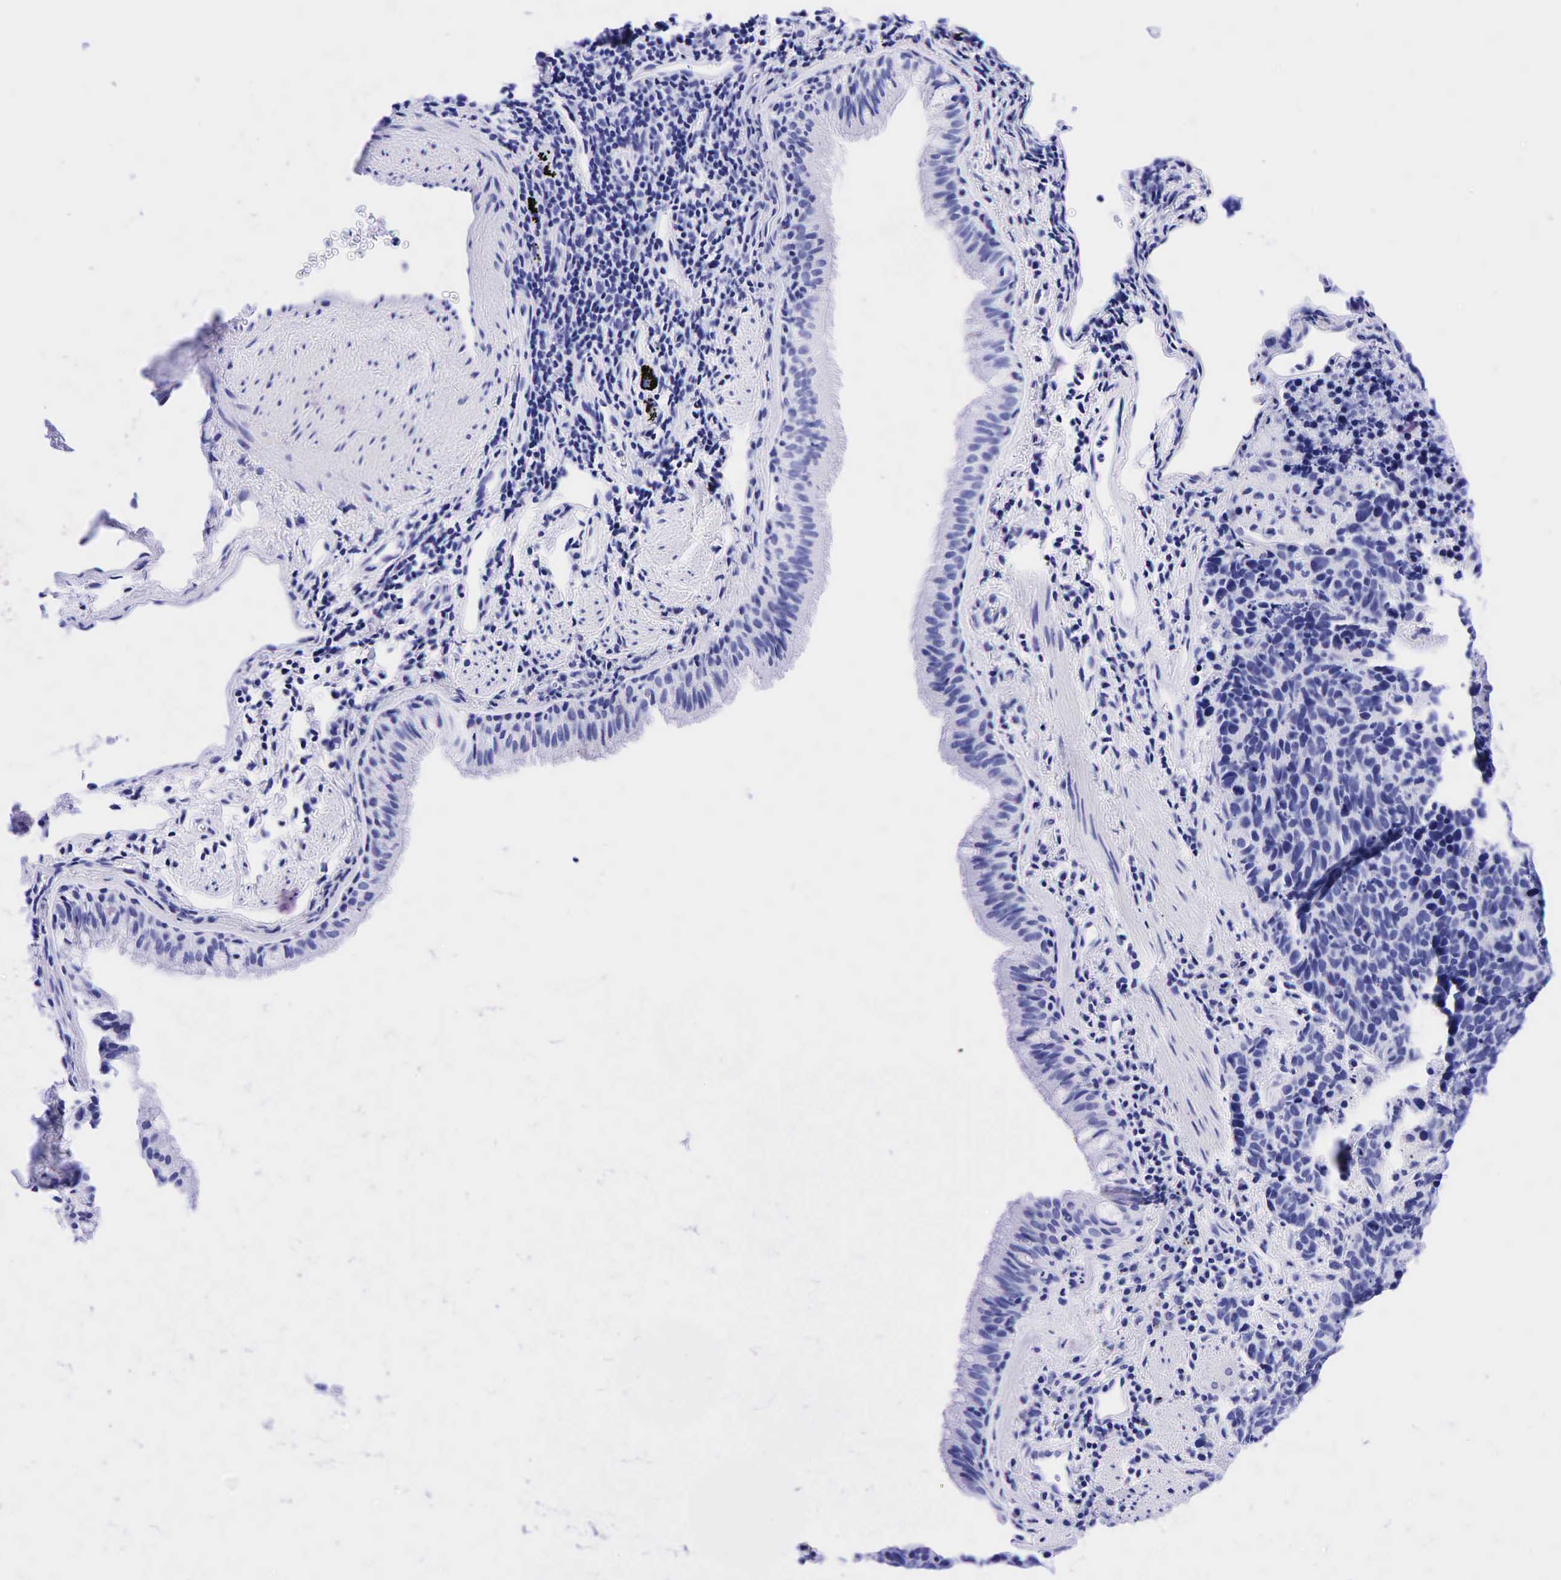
{"staining": {"intensity": "negative", "quantity": "none", "location": "none"}, "tissue": "lung cancer", "cell_type": "Tumor cells", "image_type": "cancer", "snomed": [{"axis": "morphology", "description": "Neoplasm, malignant, NOS"}, {"axis": "topography", "description": "Lung"}], "caption": "There is no significant expression in tumor cells of malignant neoplasm (lung).", "gene": "ESR1", "patient": {"sex": "female", "age": 75}}